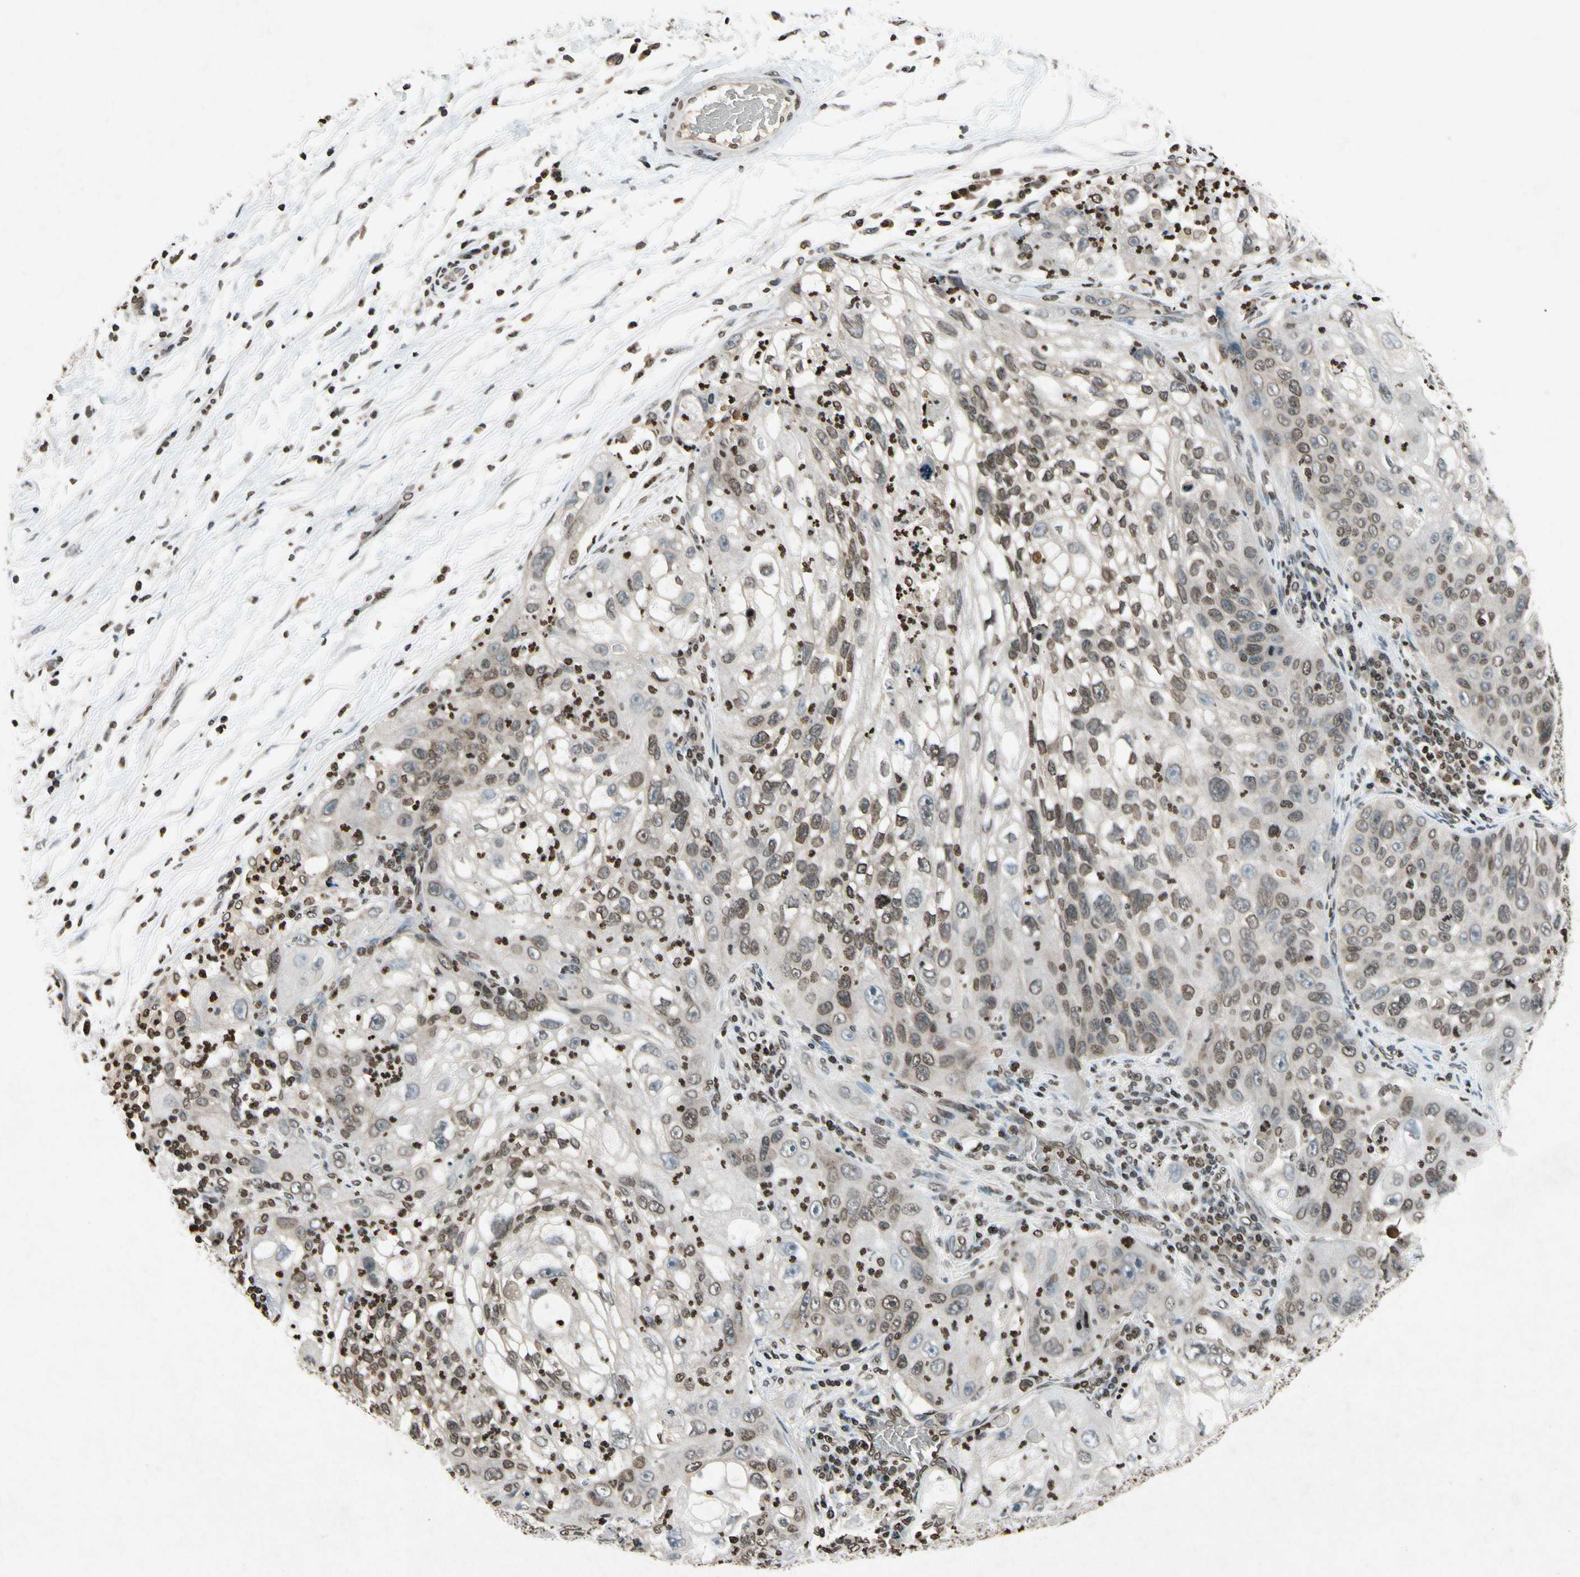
{"staining": {"intensity": "weak", "quantity": "25%-75%", "location": "nuclear"}, "tissue": "lung cancer", "cell_type": "Tumor cells", "image_type": "cancer", "snomed": [{"axis": "morphology", "description": "Inflammation, NOS"}, {"axis": "morphology", "description": "Squamous cell carcinoma, NOS"}, {"axis": "topography", "description": "Lymph node"}, {"axis": "topography", "description": "Soft tissue"}, {"axis": "topography", "description": "Lung"}], "caption": "Lung cancer (squamous cell carcinoma) stained with a protein marker reveals weak staining in tumor cells.", "gene": "HOXB3", "patient": {"sex": "male", "age": 66}}